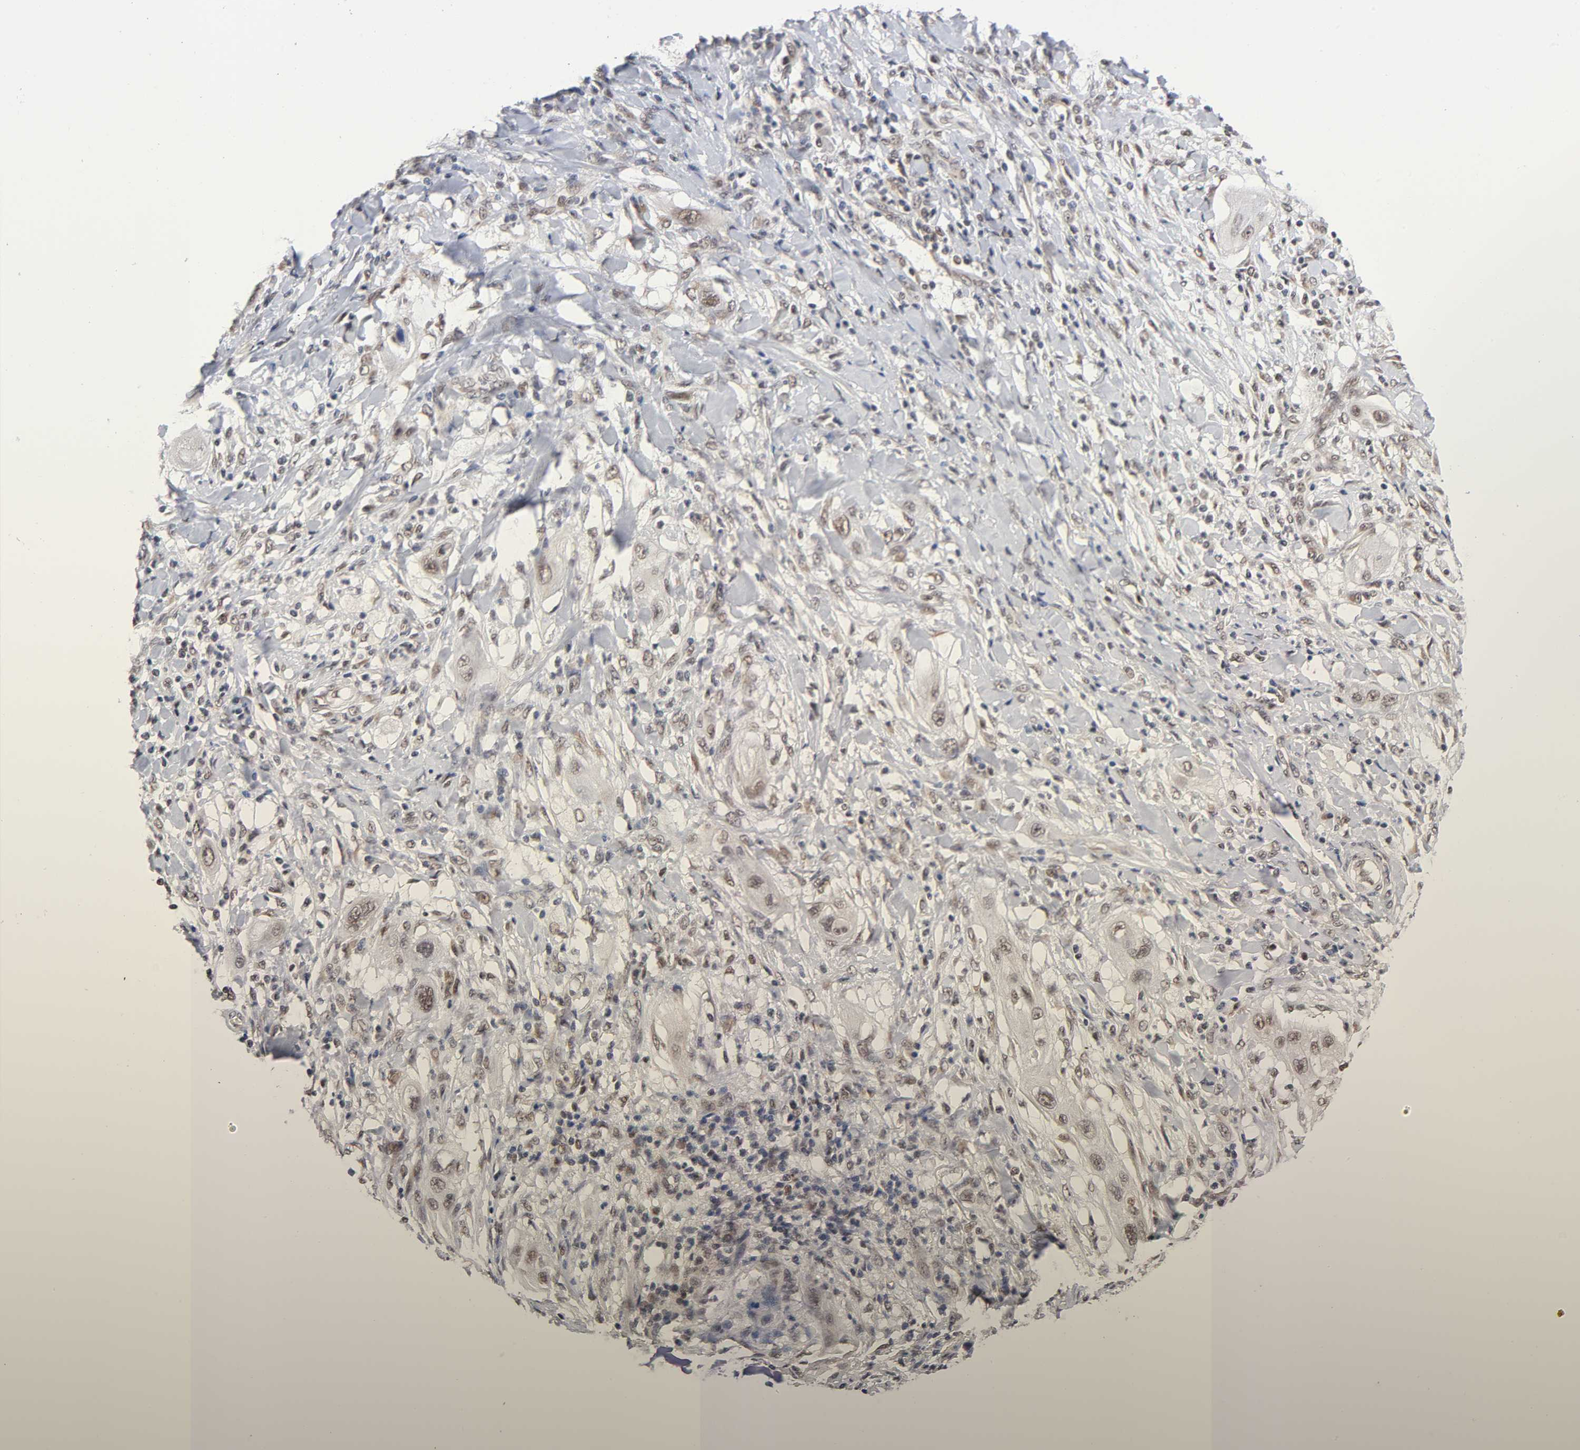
{"staining": {"intensity": "moderate", "quantity": ">75%", "location": "cytoplasmic/membranous,nuclear"}, "tissue": "lung cancer", "cell_type": "Tumor cells", "image_type": "cancer", "snomed": [{"axis": "morphology", "description": "Squamous cell carcinoma, NOS"}, {"axis": "topography", "description": "Lung"}], "caption": "Moderate cytoplasmic/membranous and nuclear expression is seen in about >75% of tumor cells in lung cancer.", "gene": "EP300", "patient": {"sex": "female", "age": 47}}